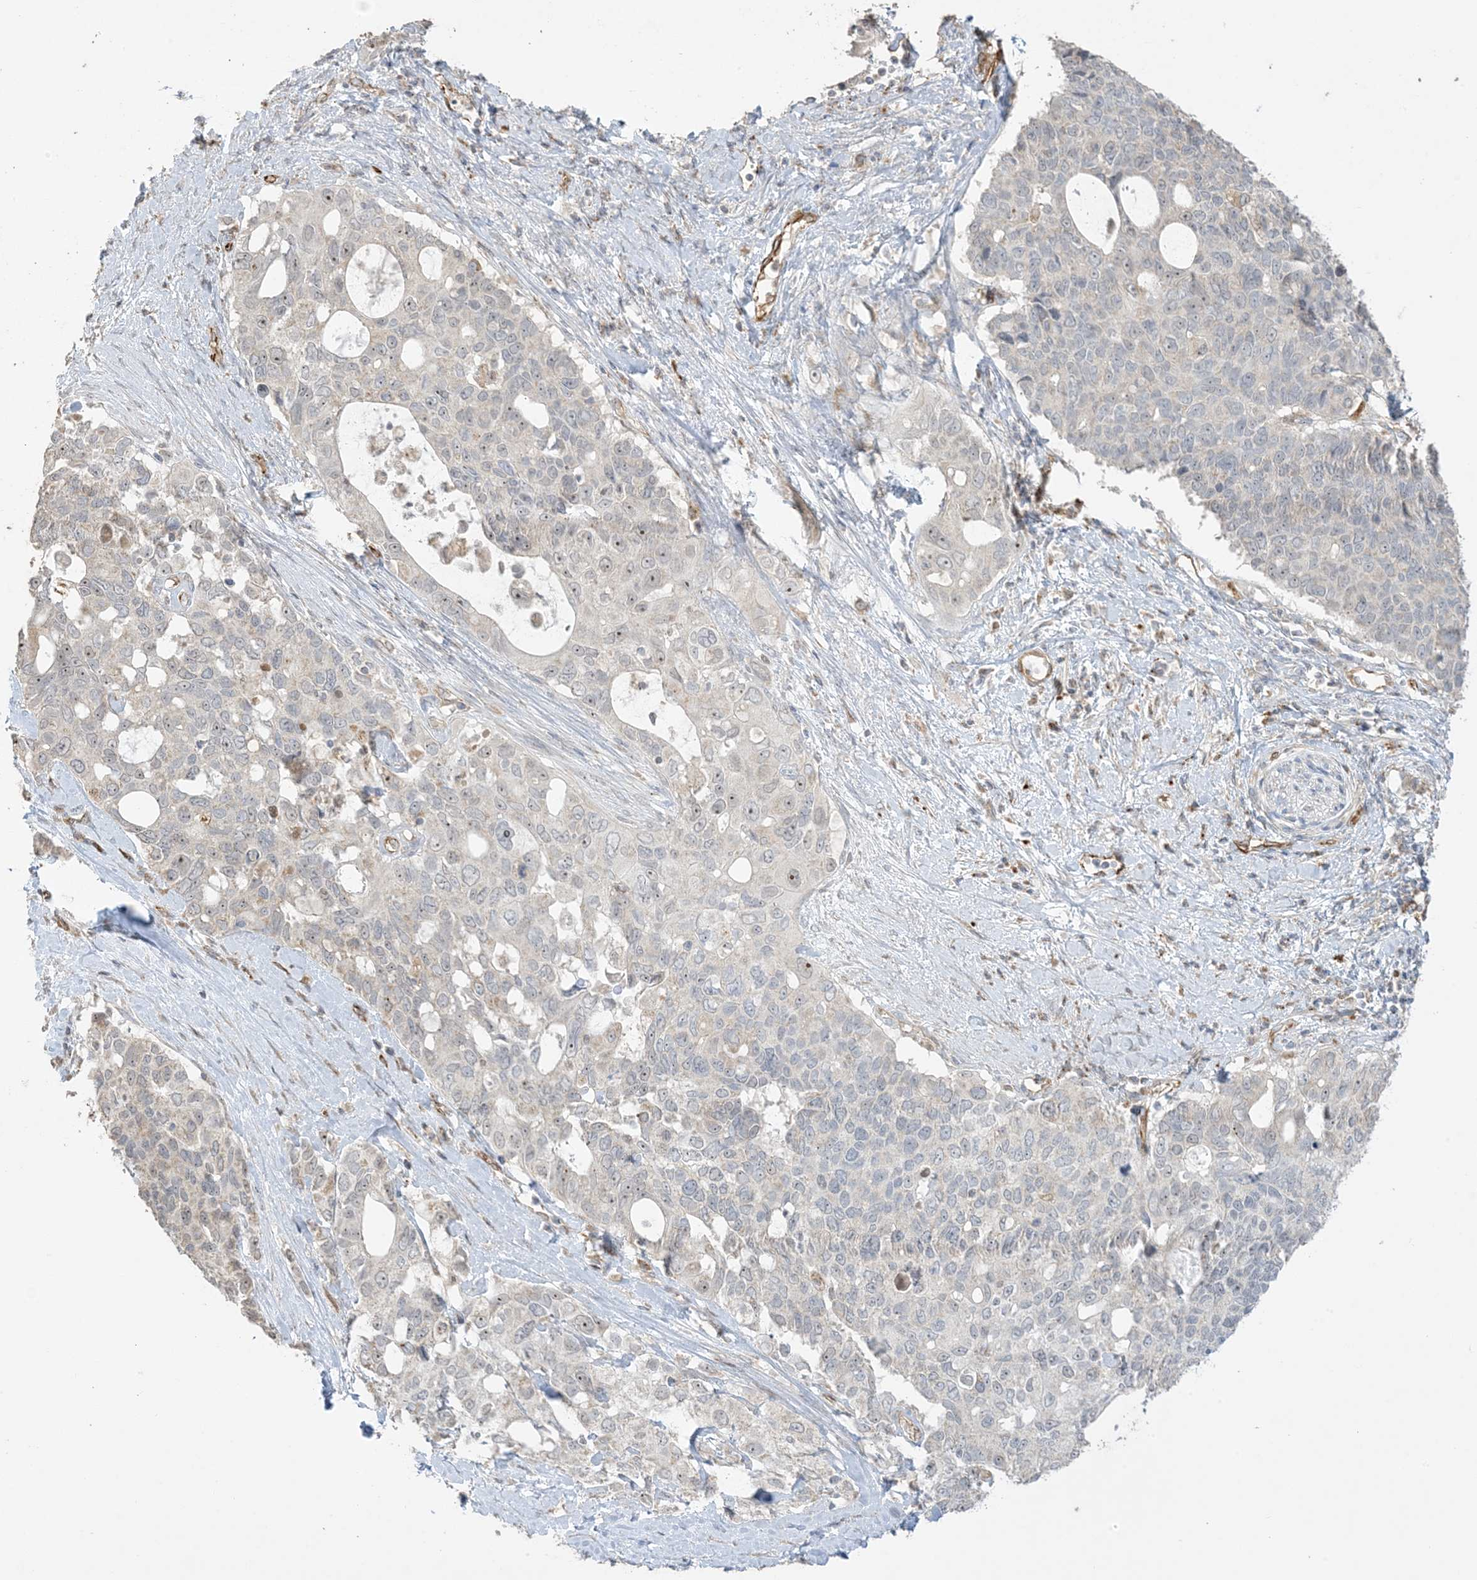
{"staining": {"intensity": "weak", "quantity": "<25%", "location": "nuclear"}, "tissue": "pancreatic cancer", "cell_type": "Tumor cells", "image_type": "cancer", "snomed": [{"axis": "morphology", "description": "Adenocarcinoma, NOS"}, {"axis": "topography", "description": "Pancreas"}], "caption": "Immunohistochemistry of human adenocarcinoma (pancreatic) reveals no expression in tumor cells. The staining was performed using DAB (3,3'-diaminobenzidine) to visualize the protein expression in brown, while the nuclei were stained in blue with hematoxylin (Magnification: 20x).", "gene": "AGA", "patient": {"sex": "female", "age": 56}}